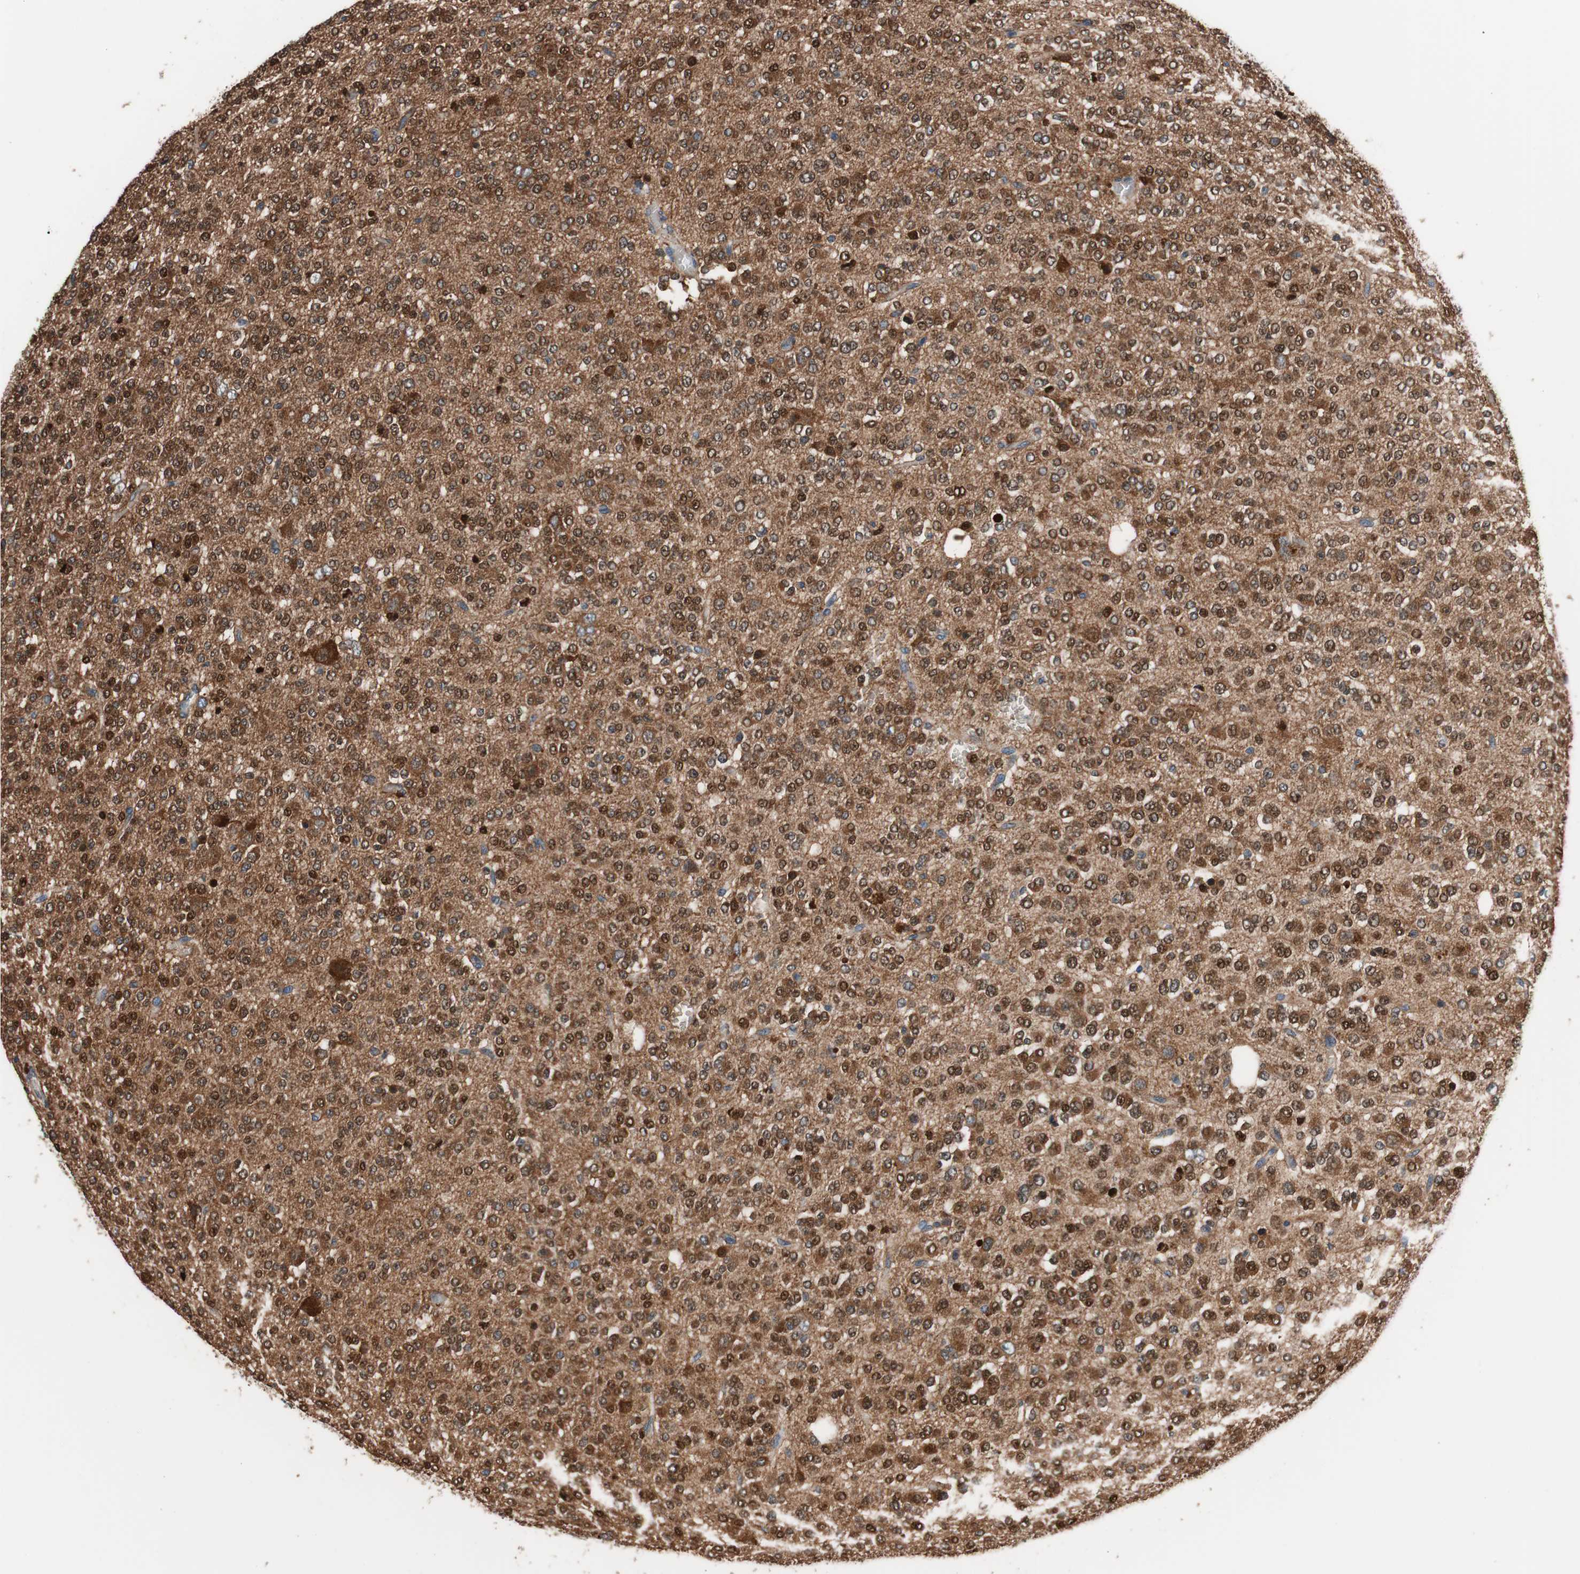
{"staining": {"intensity": "strong", "quantity": "25%-75%", "location": "cytoplasmic/membranous,nuclear"}, "tissue": "glioma", "cell_type": "Tumor cells", "image_type": "cancer", "snomed": [{"axis": "morphology", "description": "Glioma, malignant, Low grade"}, {"axis": "topography", "description": "Brain"}], "caption": "DAB (3,3'-diaminobenzidine) immunohistochemical staining of malignant glioma (low-grade) demonstrates strong cytoplasmic/membranous and nuclear protein expression in about 25%-75% of tumor cells.", "gene": "PRDX2", "patient": {"sex": "male", "age": 38}}